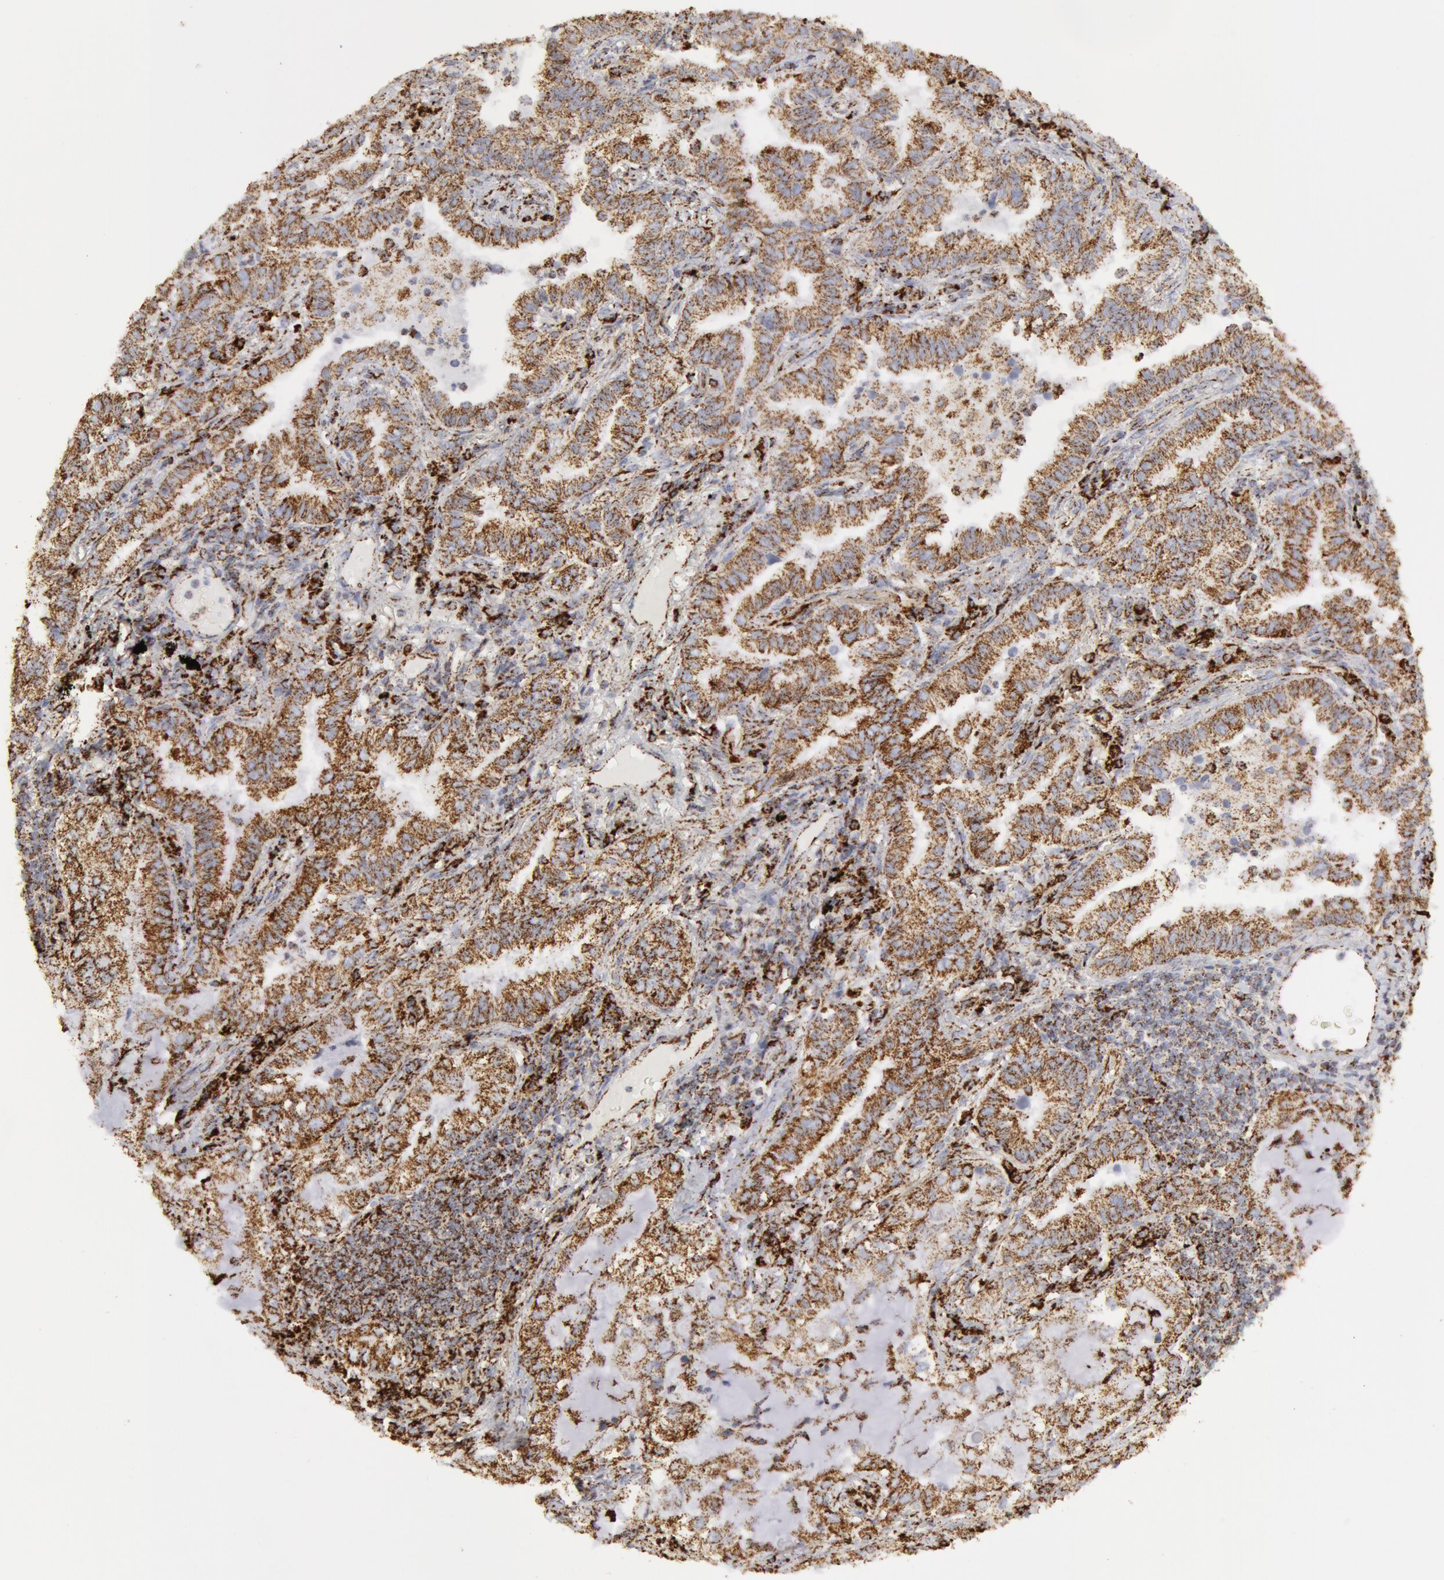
{"staining": {"intensity": "strong", "quantity": ">75%", "location": "cytoplasmic/membranous"}, "tissue": "lung cancer", "cell_type": "Tumor cells", "image_type": "cancer", "snomed": [{"axis": "morphology", "description": "Adenocarcinoma, NOS"}, {"axis": "topography", "description": "Lung"}], "caption": "Protein staining of lung cancer (adenocarcinoma) tissue shows strong cytoplasmic/membranous expression in about >75% of tumor cells.", "gene": "ATP5F1B", "patient": {"sex": "female", "age": 50}}